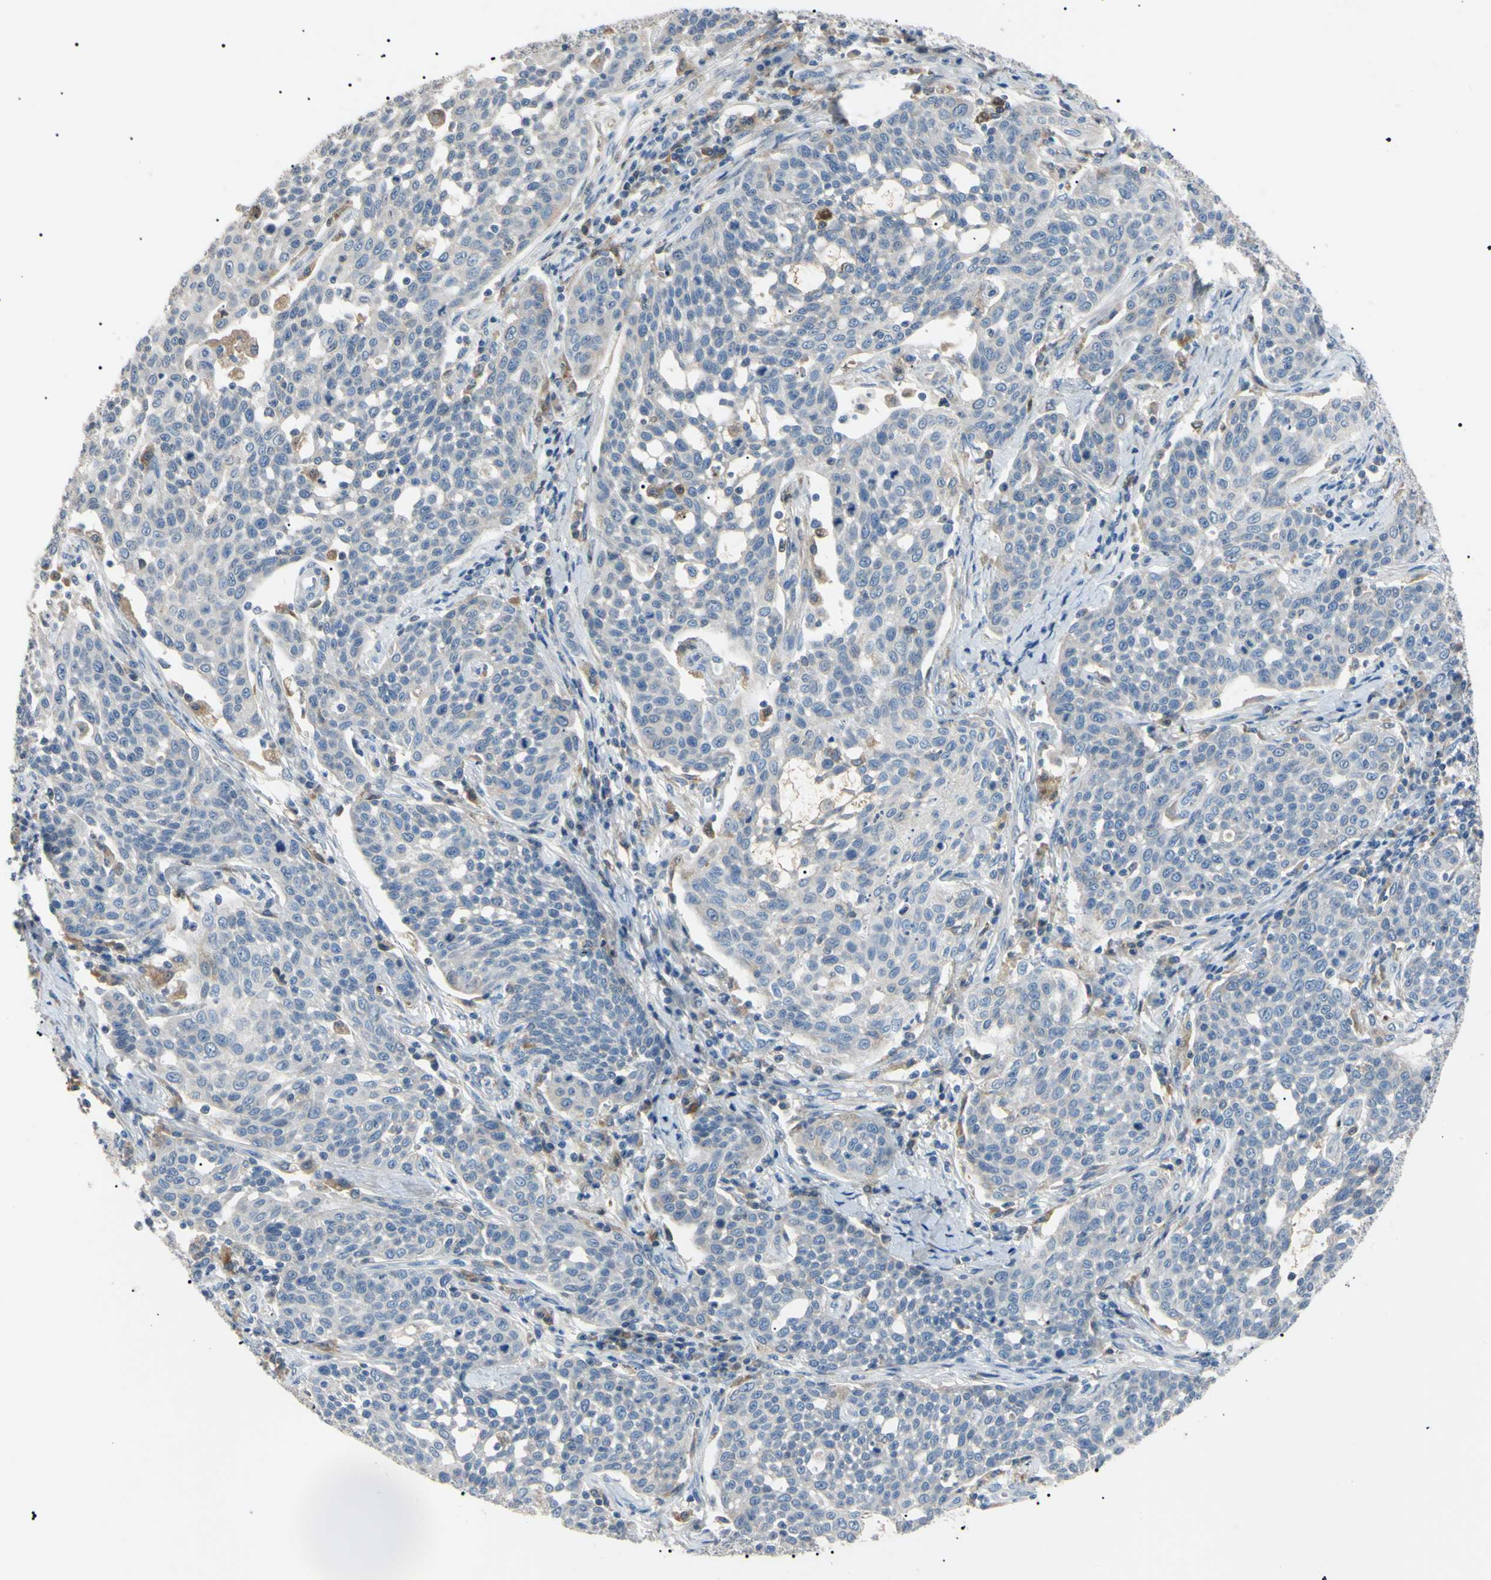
{"staining": {"intensity": "negative", "quantity": "none", "location": "none"}, "tissue": "cervical cancer", "cell_type": "Tumor cells", "image_type": "cancer", "snomed": [{"axis": "morphology", "description": "Squamous cell carcinoma, NOS"}, {"axis": "topography", "description": "Cervix"}], "caption": "High magnification brightfield microscopy of squamous cell carcinoma (cervical) stained with DAB (brown) and counterstained with hematoxylin (blue): tumor cells show no significant positivity.", "gene": "CGB3", "patient": {"sex": "female", "age": 34}}